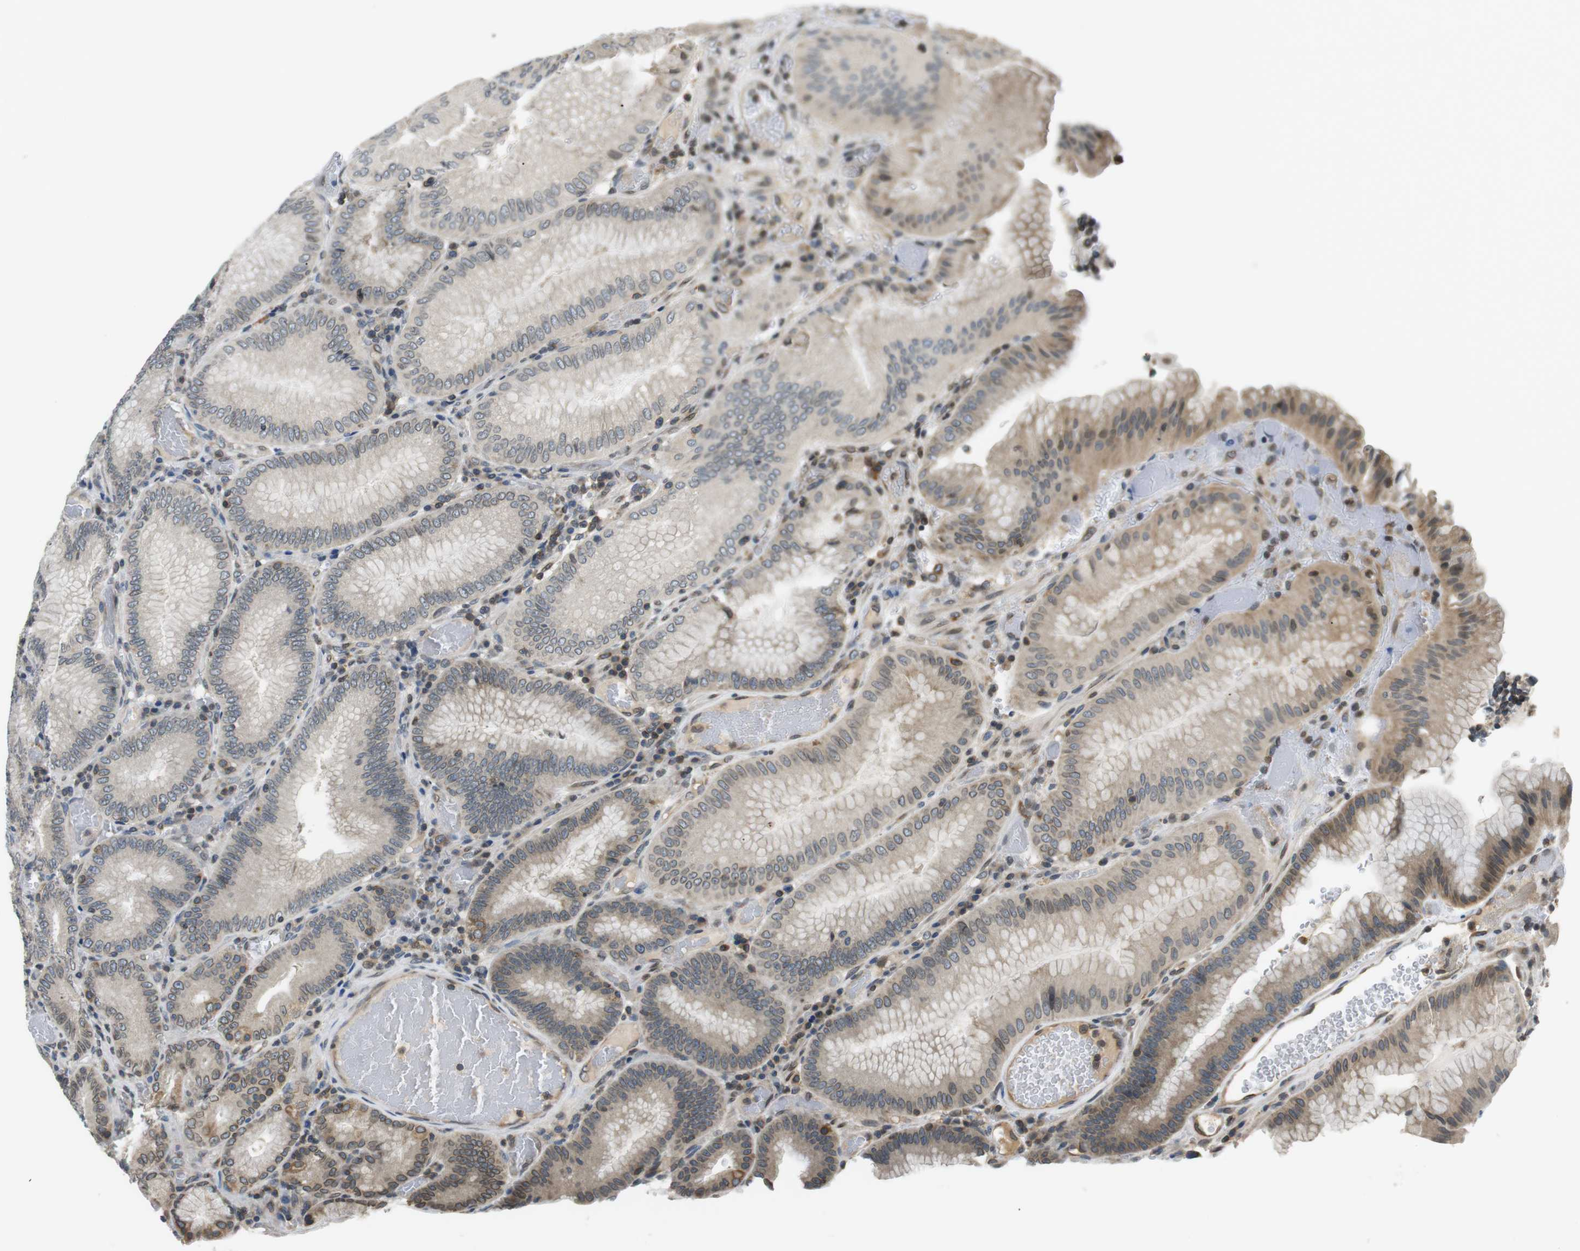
{"staining": {"intensity": "moderate", "quantity": "25%-75%", "location": "cytoplasmic/membranous,nuclear"}, "tissue": "stomach", "cell_type": "Glandular cells", "image_type": "normal", "snomed": [{"axis": "morphology", "description": "Normal tissue, NOS"}, {"axis": "morphology", "description": "Carcinoid, malignant, NOS"}, {"axis": "topography", "description": "Stomach, upper"}], "caption": "IHC (DAB (3,3'-diaminobenzidine)) staining of unremarkable stomach displays moderate cytoplasmic/membranous,nuclear protein staining in about 25%-75% of glandular cells.", "gene": "TMX4", "patient": {"sex": "male", "age": 39}}